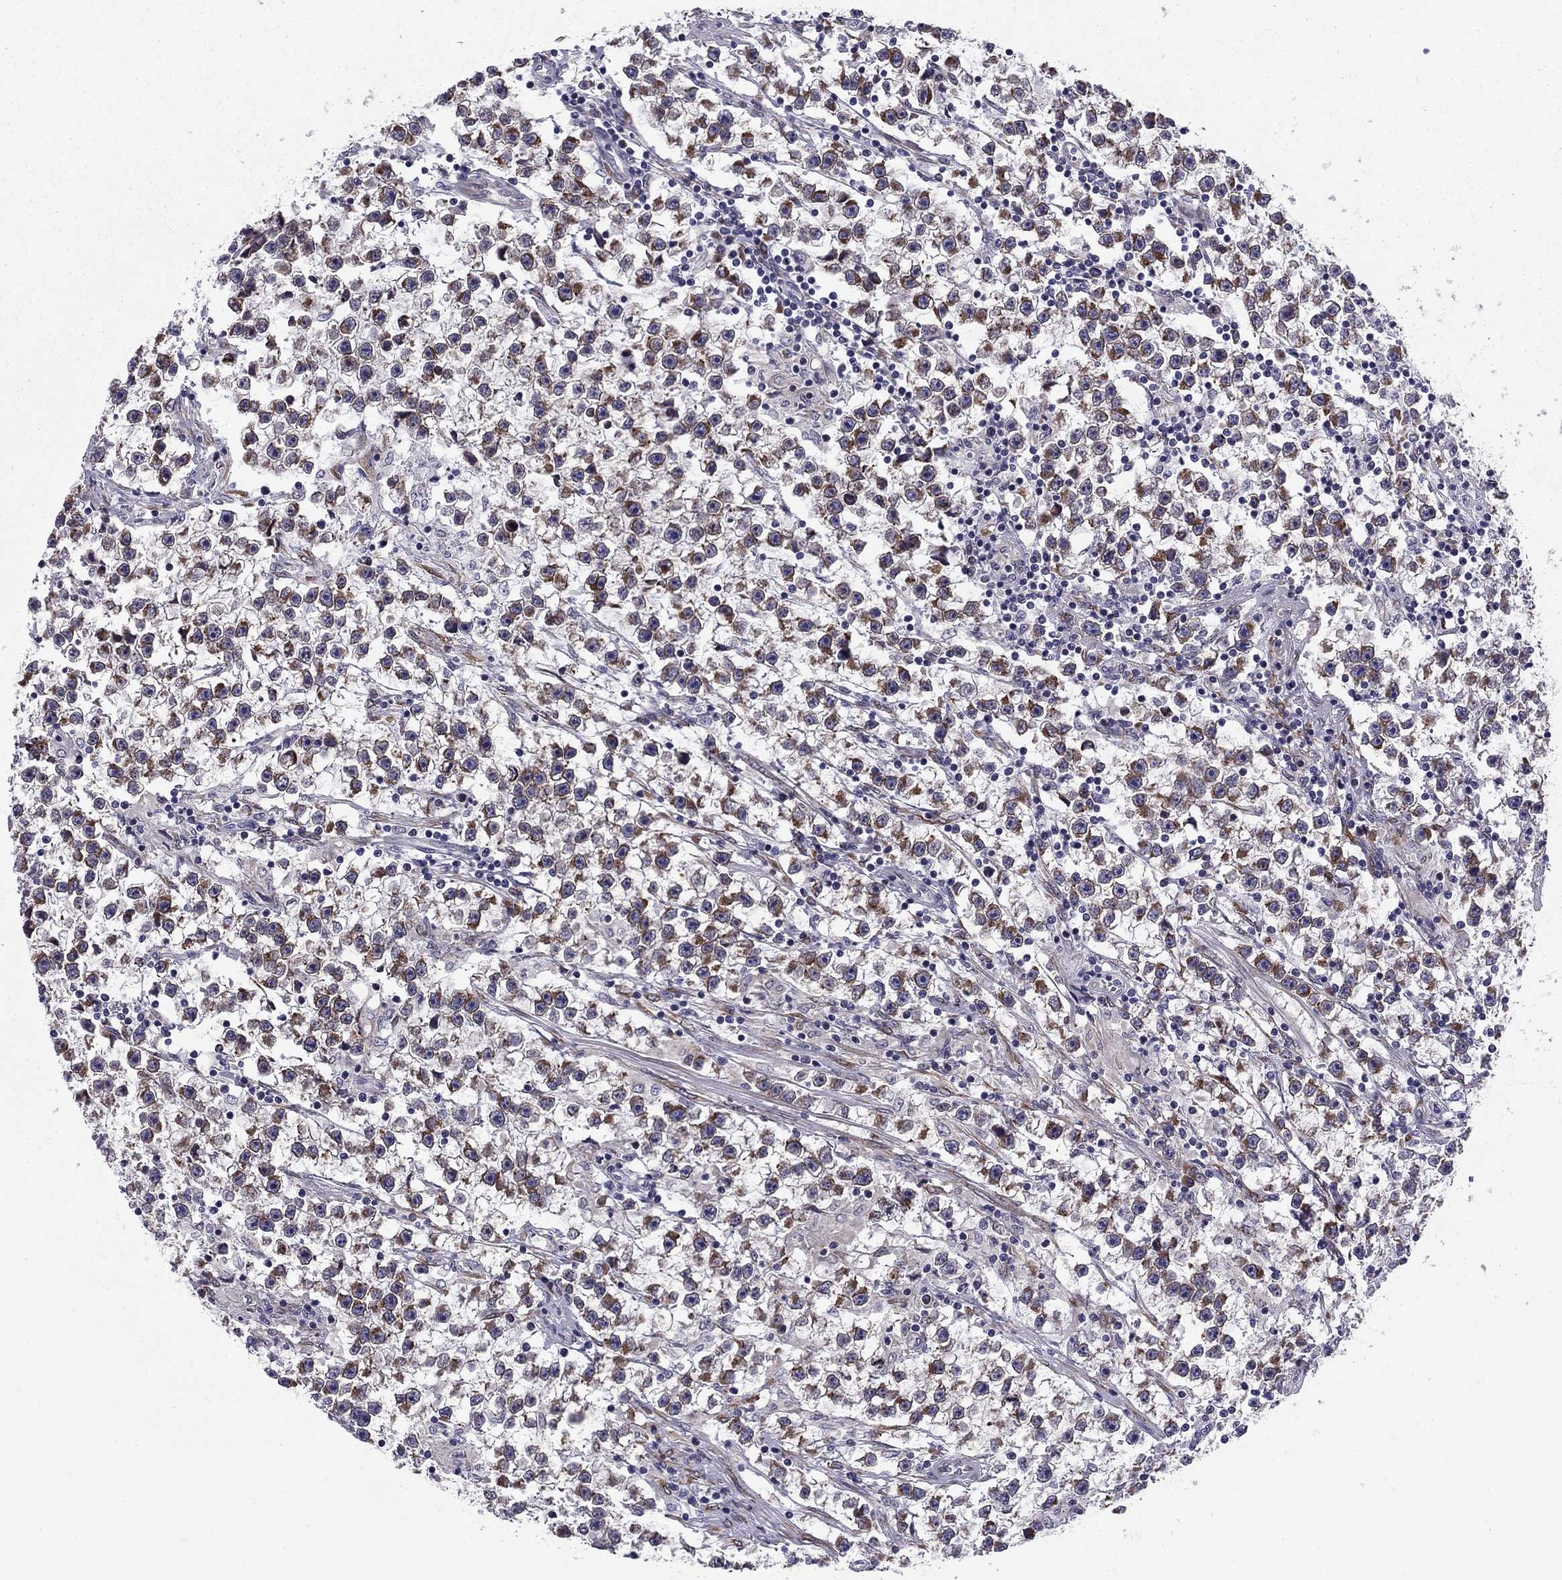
{"staining": {"intensity": "strong", "quantity": ">75%", "location": "cytoplasmic/membranous"}, "tissue": "testis cancer", "cell_type": "Tumor cells", "image_type": "cancer", "snomed": [{"axis": "morphology", "description": "Seminoma, NOS"}, {"axis": "topography", "description": "Testis"}], "caption": "IHC image of neoplastic tissue: human testis cancer (seminoma) stained using IHC shows high levels of strong protein expression localized specifically in the cytoplasmic/membranous of tumor cells, appearing as a cytoplasmic/membranous brown color.", "gene": "TMED3", "patient": {"sex": "male", "age": 59}}